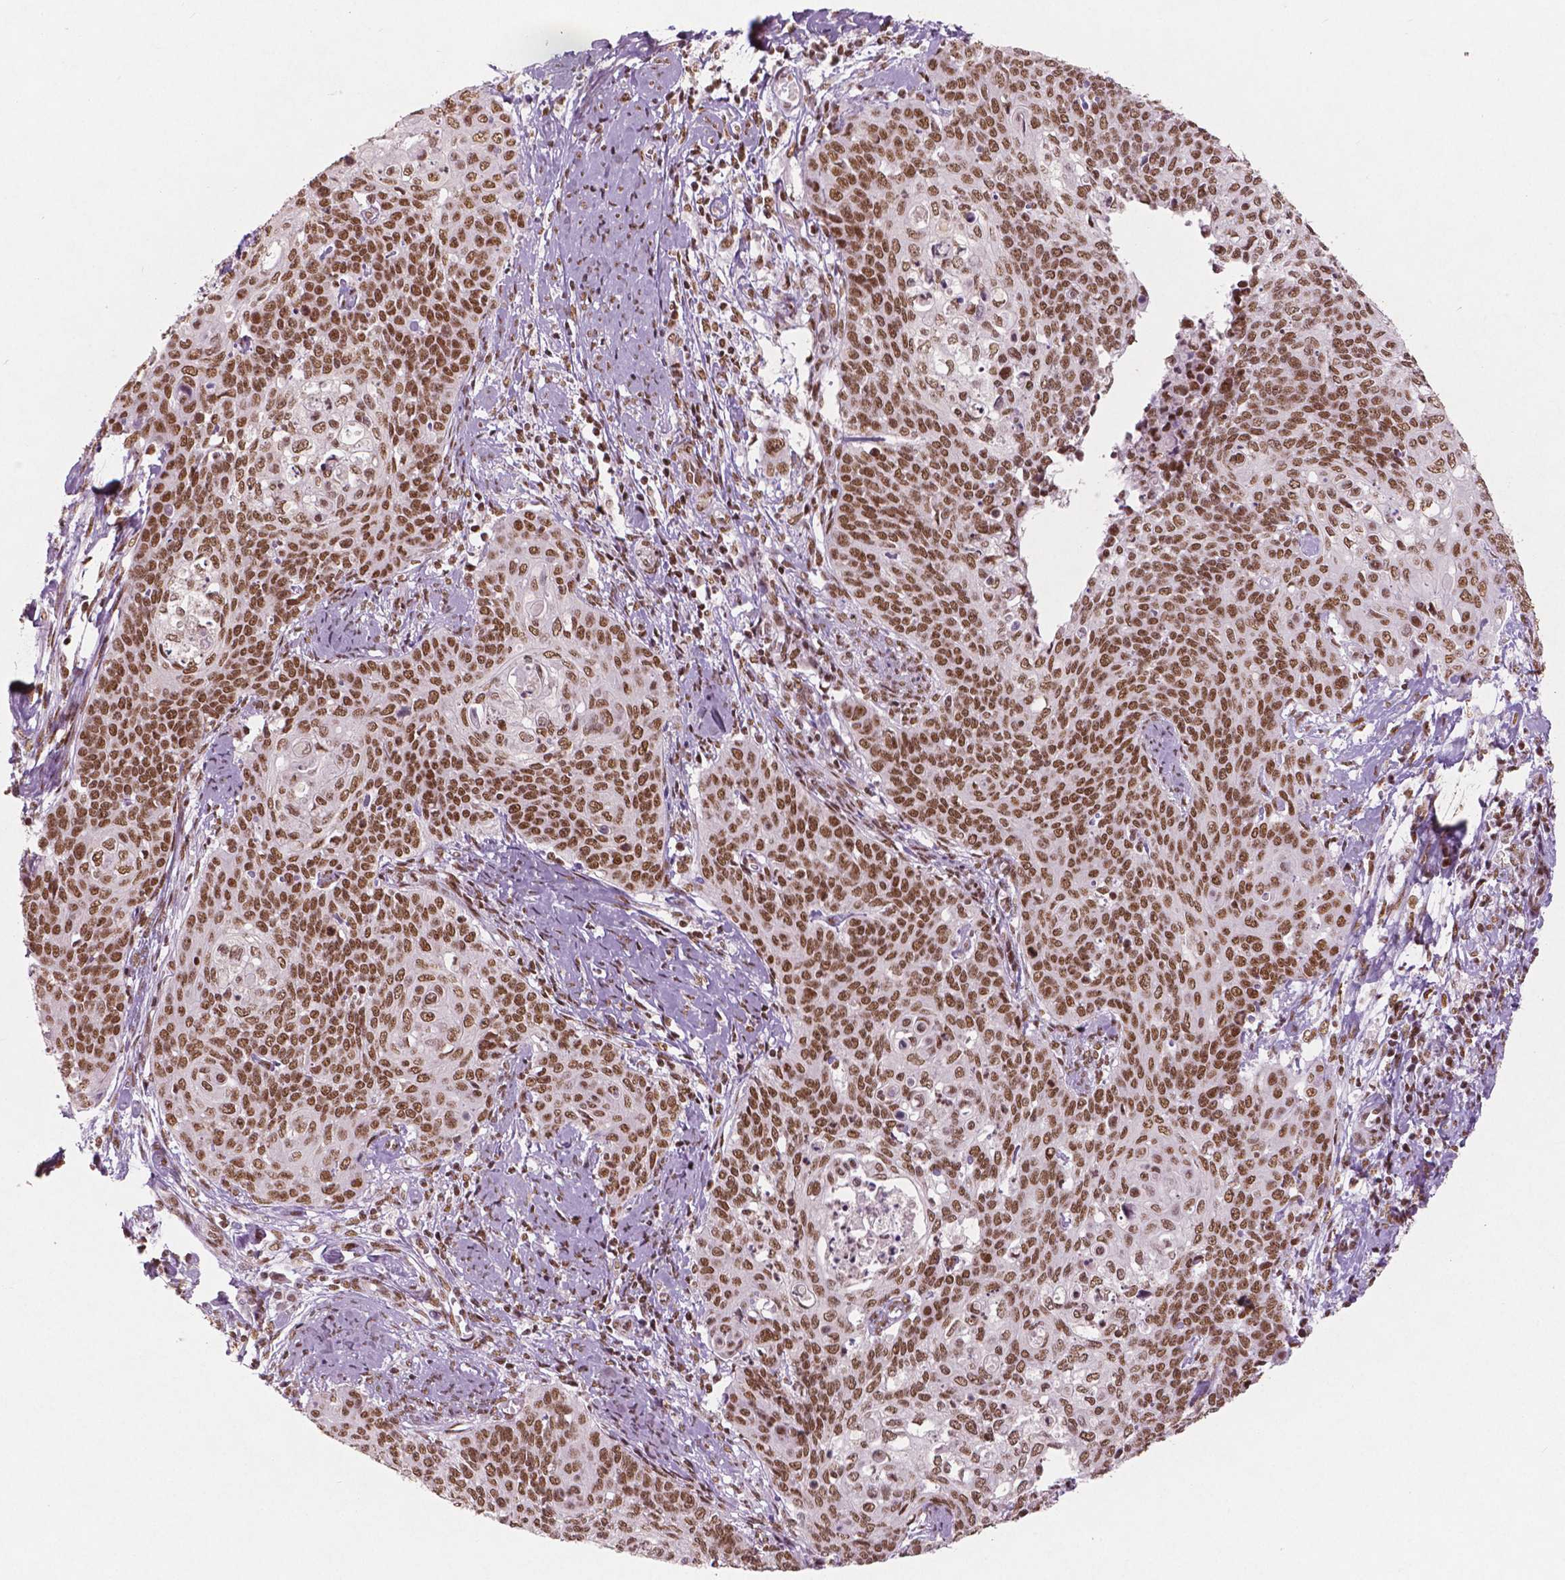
{"staining": {"intensity": "strong", "quantity": ">75%", "location": "nuclear"}, "tissue": "cervical cancer", "cell_type": "Tumor cells", "image_type": "cancer", "snomed": [{"axis": "morphology", "description": "Normal tissue, NOS"}, {"axis": "morphology", "description": "Squamous cell carcinoma, NOS"}, {"axis": "topography", "description": "Cervix"}], "caption": "Immunohistochemistry (IHC) (DAB) staining of cervical cancer (squamous cell carcinoma) reveals strong nuclear protein positivity in approximately >75% of tumor cells.", "gene": "BRD4", "patient": {"sex": "female", "age": 39}}